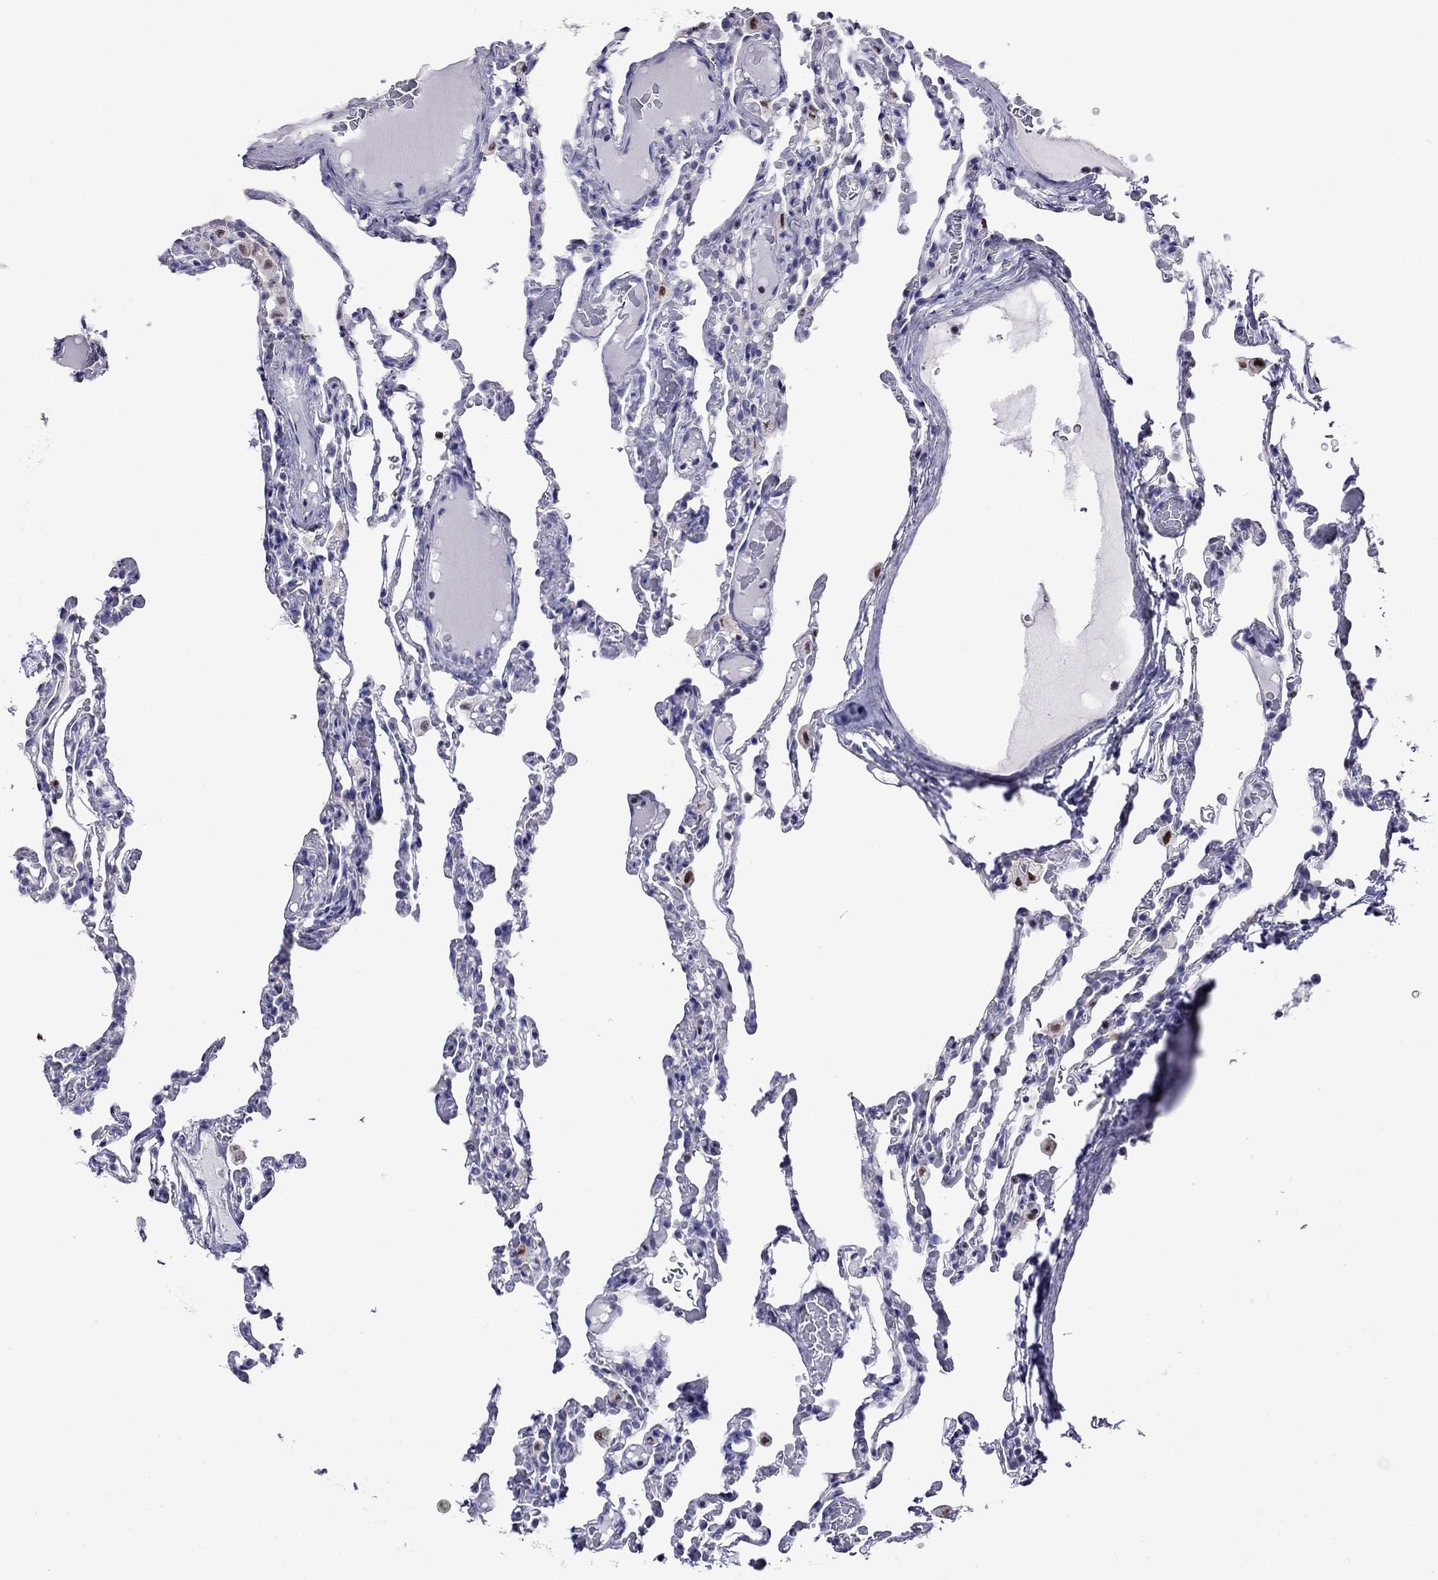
{"staining": {"intensity": "negative", "quantity": "none", "location": "none"}, "tissue": "lung", "cell_type": "Alveolar cells", "image_type": "normal", "snomed": [{"axis": "morphology", "description": "Normal tissue, NOS"}, {"axis": "topography", "description": "Lung"}], "caption": "Immunohistochemical staining of unremarkable lung demonstrates no significant staining in alveolar cells.", "gene": "MPZ", "patient": {"sex": "female", "age": 43}}